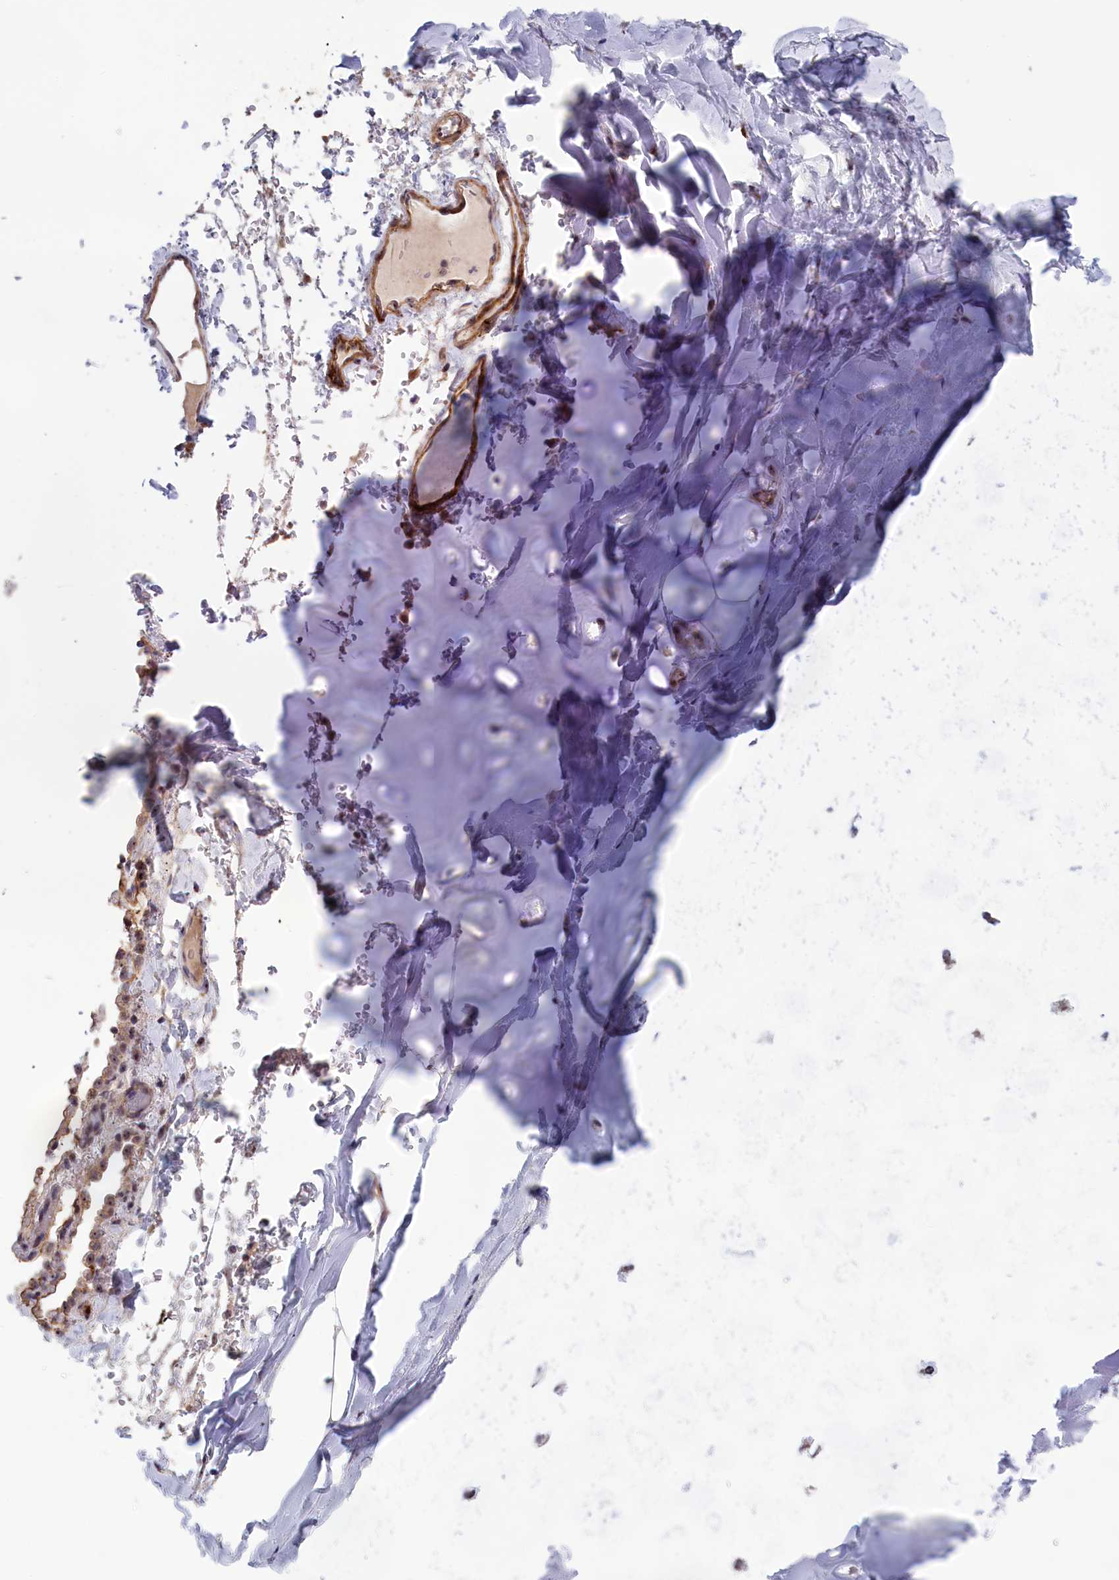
{"staining": {"intensity": "negative", "quantity": "none", "location": "none"}, "tissue": "adipose tissue", "cell_type": "Adipocytes", "image_type": "normal", "snomed": [{"axis": "morphology", "description": "Normal tissue, NOS"}, {"axis": "topography", "description": "Lymph node"}, {"axis": "topography", "description": "Cartilage tissue"}, {"axis": "topography", "description": "Bronchus"}], "caption": "Image shows no significant protein positivity in adipocytes of normal adipose tissue. The staining was performed using DAB (3,3'-diaminobenzidine) to visualize the protein expression in brown, while the nuclei were stained in blue with hematoxylin (Magnification: 20x).", "gene": "PPAN", "patient": {"sex": "male", "age": 63}}